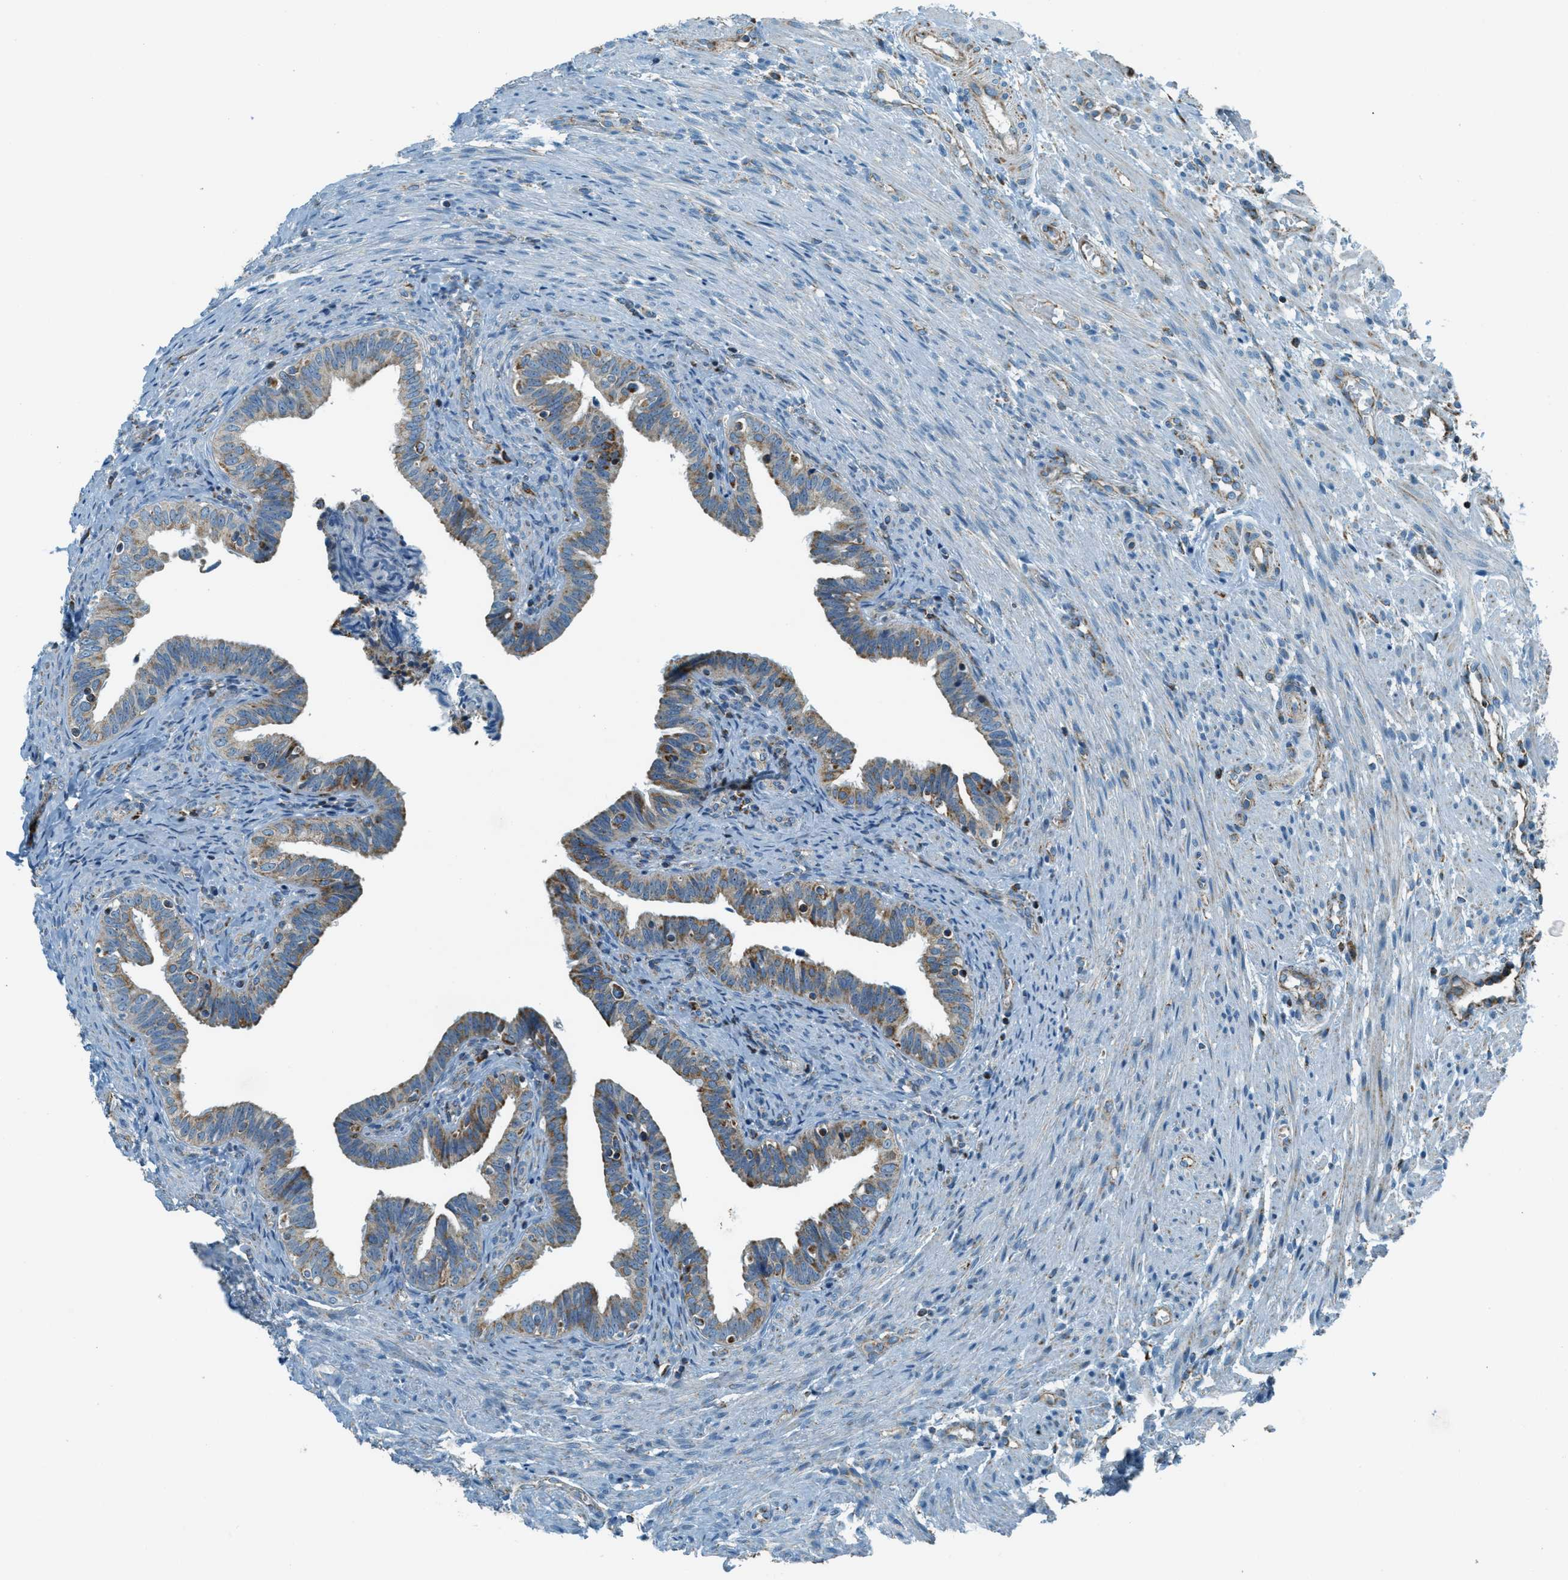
{"staining": {"intensity": "moderate", "quantity": ">75%", "location": "cytoplasmic/membranous"}, "tissue": "fallopian tube", "cell_type": "Glandular cells", "image_type": "normal", "snomed": [{"axis": "morphology", "description": "Normal tissue, NOS"}, {"axis": "topography", "description": "Fallopian tube"}, {"axis": "topography", "description": "Placenta"}], "caption": "High-magnification brightfield microscopy of unremarkable fallopian tube stained with DAB (brown) and counterstained with hematoxylin (blue). glandular cells exhibit moderate cytoplasmic/membranous staining is appreciated in approximately>75% of cells. The staining was performed using DAB (3,3'-diaminobenzidine) to visualize the protein expression in brown, while the nuclei were stained in blue with hematoxylin (Magnification: 20x).", "gene": "CHST15", "patient": {"sex": "female", "age": 34}}